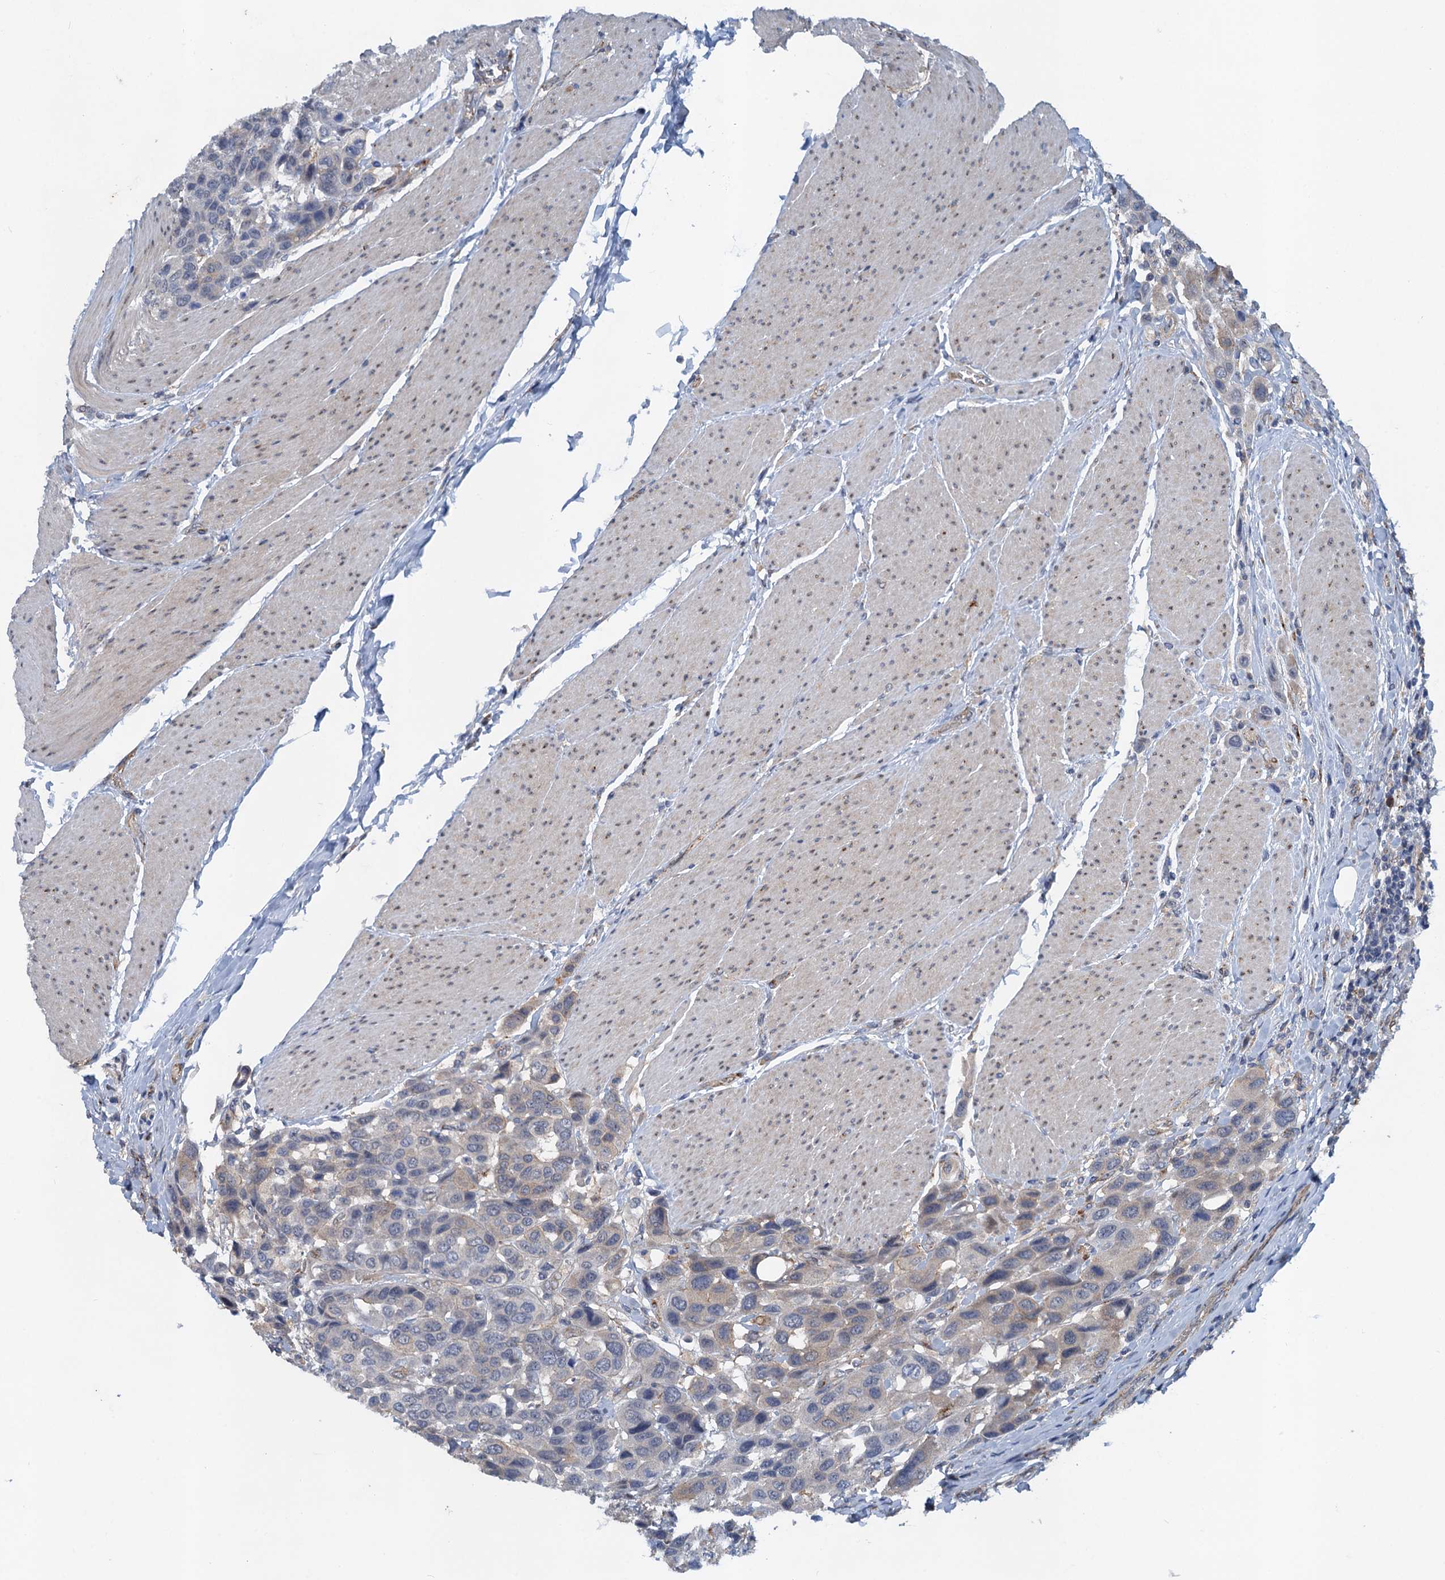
{"staining": {"intensity": "negative", "quantity": "none", "location": "none"}, "tissue": "urothelial cancer", "cell_type": "Tumor cells", "image_type": "cancer", "snomed": [{"axis": "morphology", "description": "Urothelial carcinoma, High grade"}, {"axis": "topography", "description": "Urinary bladder"}], "caption": "Tumor cells show no significant protein positivity in urothelial cancer. (DAB IHC with hematoxylin counter stain).", "gene": "NBEA", "patient": {"sex": "male", "age": 50}}